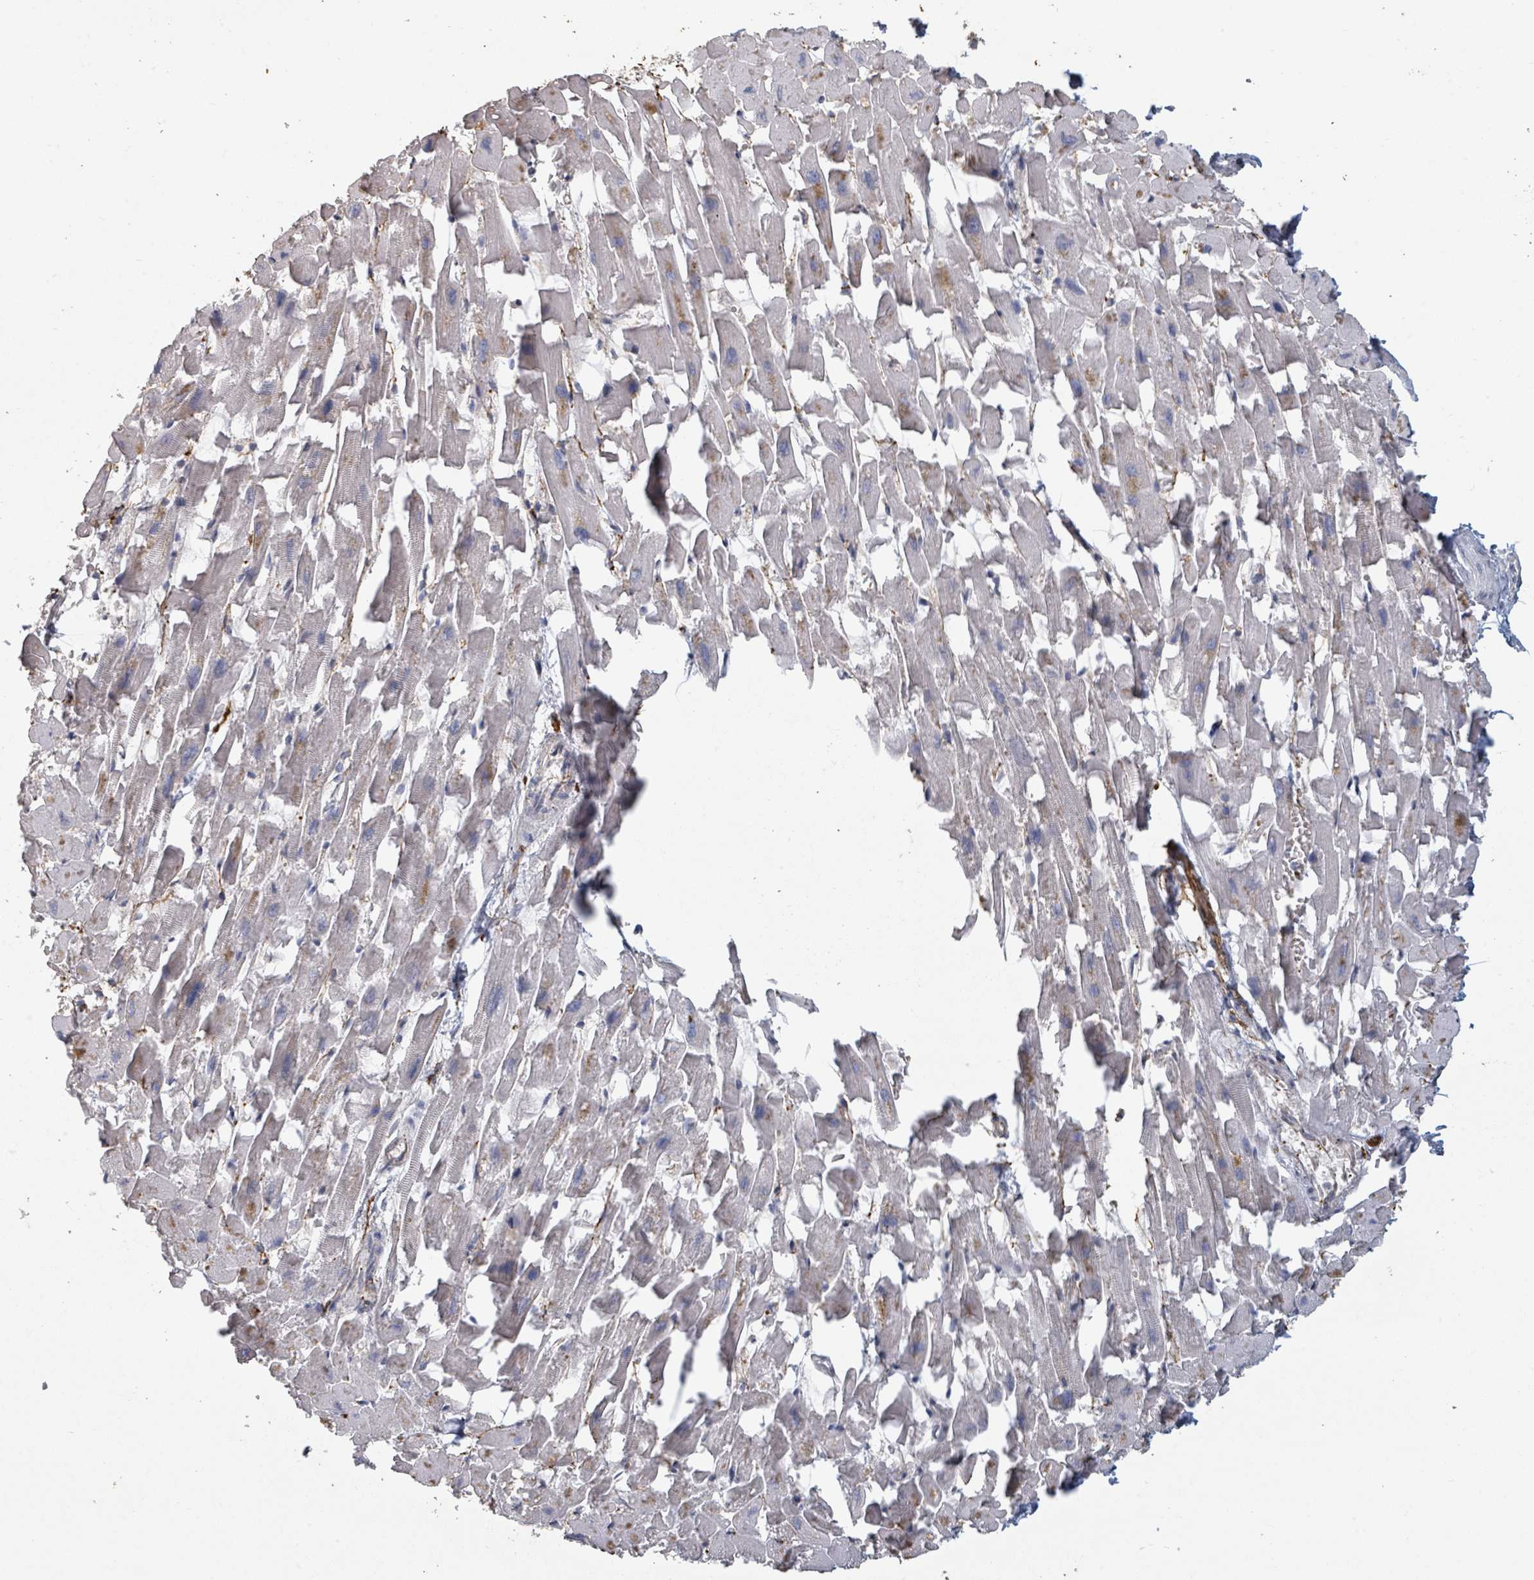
{"staining": {"intensity": "negative", "quantity": "none", "location": "none"}, "tissue": "heart muscle", "cell_type": "Cardiomyocytes", "image_type": "normal", "snomed": [{"axis": "morphology", "description": "Normal tissue, NOS"}, {"axis": "topography", "description": "Heart"}], "caption": "Immunohistochemistry histopathology image of normal human heart muscle stained for a protein (brown), which shows no staining in cardiomyocytes.", "gene": "PLAUR", "patient": {"sex": "female", "age": 64}}